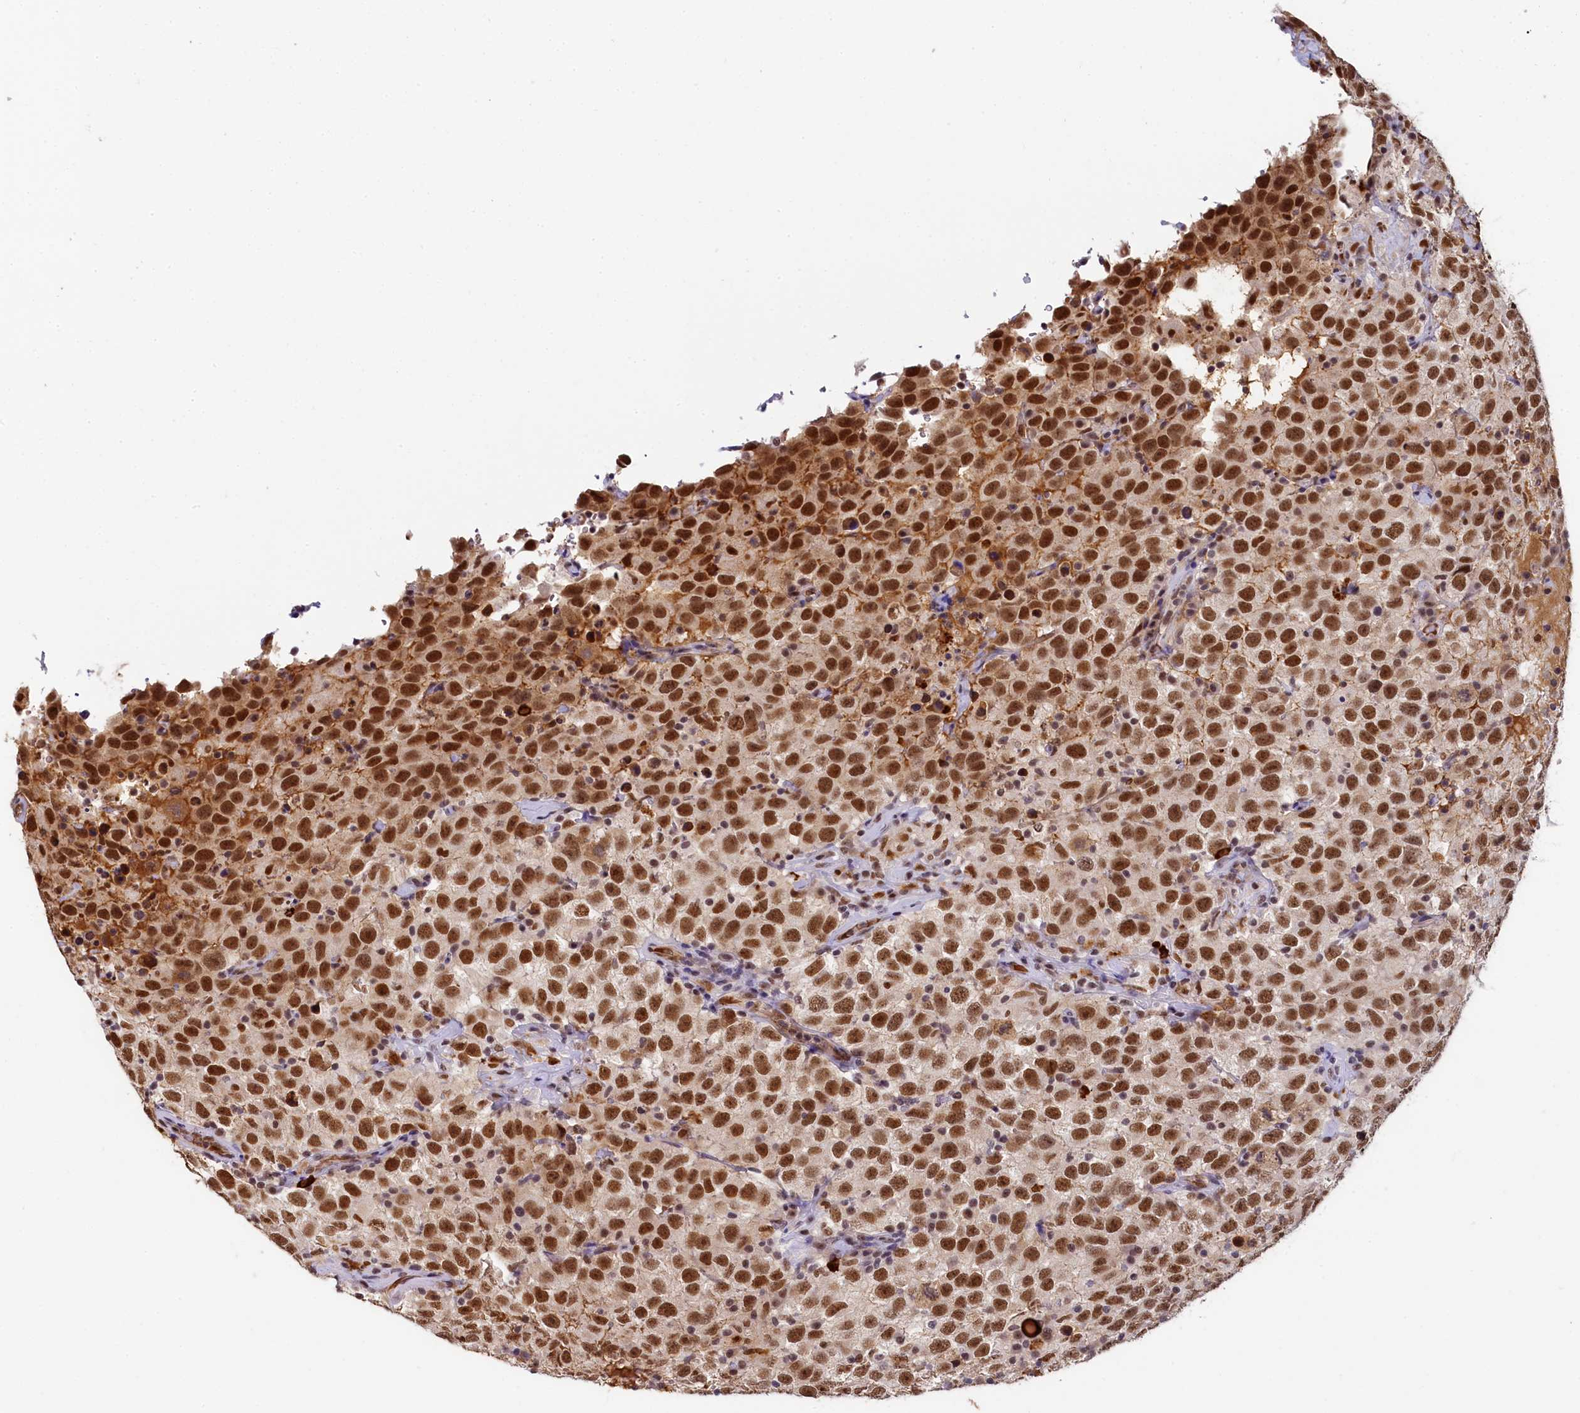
{"staining": {"intensity": "moderate", "quantity": ">75%", "location": "nuclear"}, "tissue": "testis cancer", "cell_type": "Tumor cells", "image_type": "cancer", "snomed": [{"axis": "morphology", "description": "Seminoma, NOS"}, {"axis": "topography", "description": "Testis"}], "caption": "This histopathology image displays immunohistochemistry (IHC) staining of human testis seminoma, with medium moderate nuclear expression in approximately >75% of tumor cells.", "gene": "INTS14", "patient": {"sex": "male", "age": 41}}